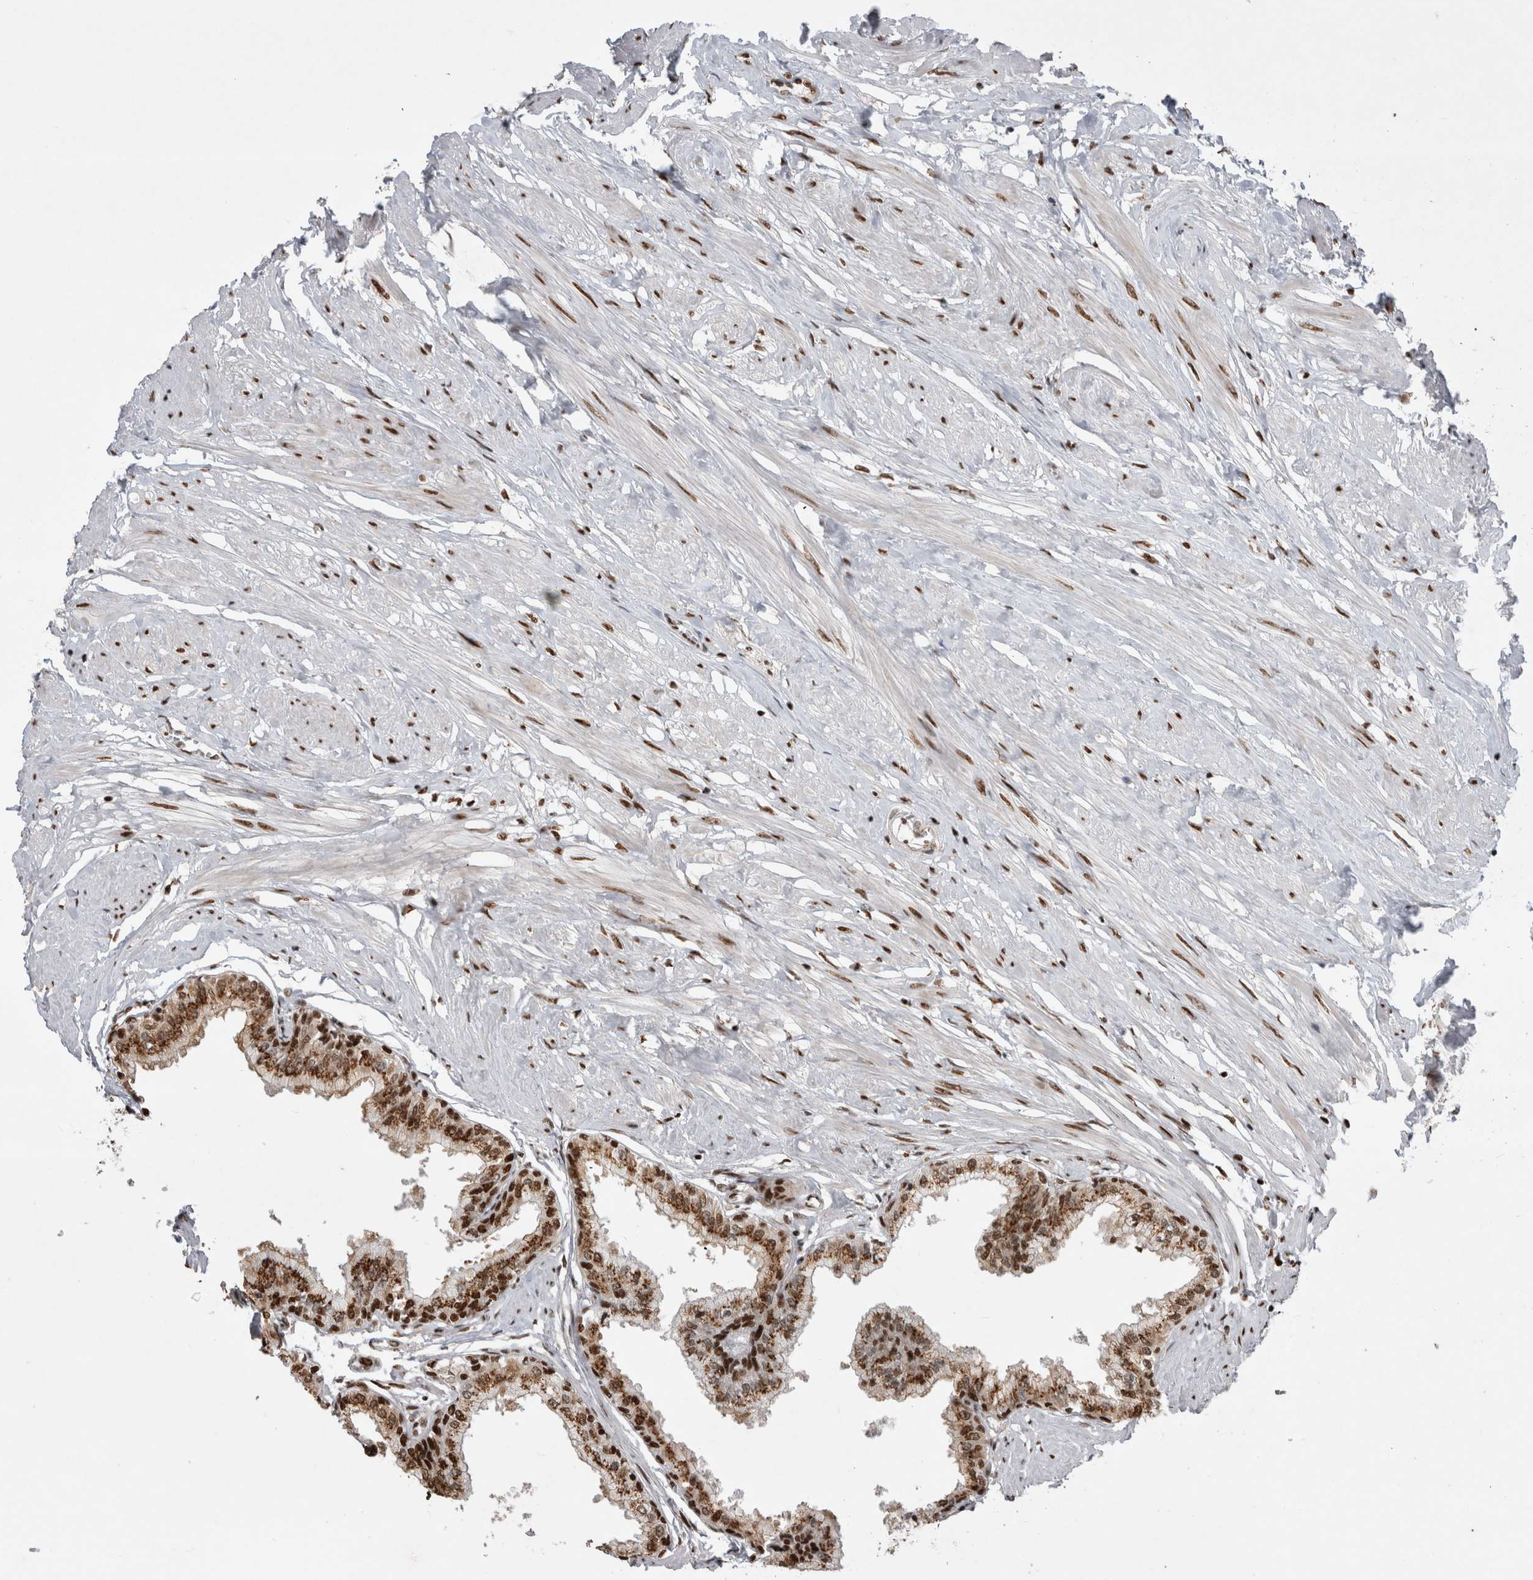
{"staining": {"intensity": "strong", "quantity": ">75%", "location": "cytoplasmic/membranous,nuclear"}, "tissue": "seminal vesicle", "cell_type": "Glandular cells", "image_type": "normal", "snomed": [{"axis": "morphology", "description": "Normal tissue, NOS"}, {"axis": "topography", "description": "Prostate"}, {"axis": "topography", "description": "Seminal veicle"}], "caption": "Protein analysis of benign seminal vesicle shows strong cytoplasmic/membranous,nuclear expression in approximately >75% of glandular cells.", "gene": "EYA2", "patient": {"sex": "male", "age": 60}}